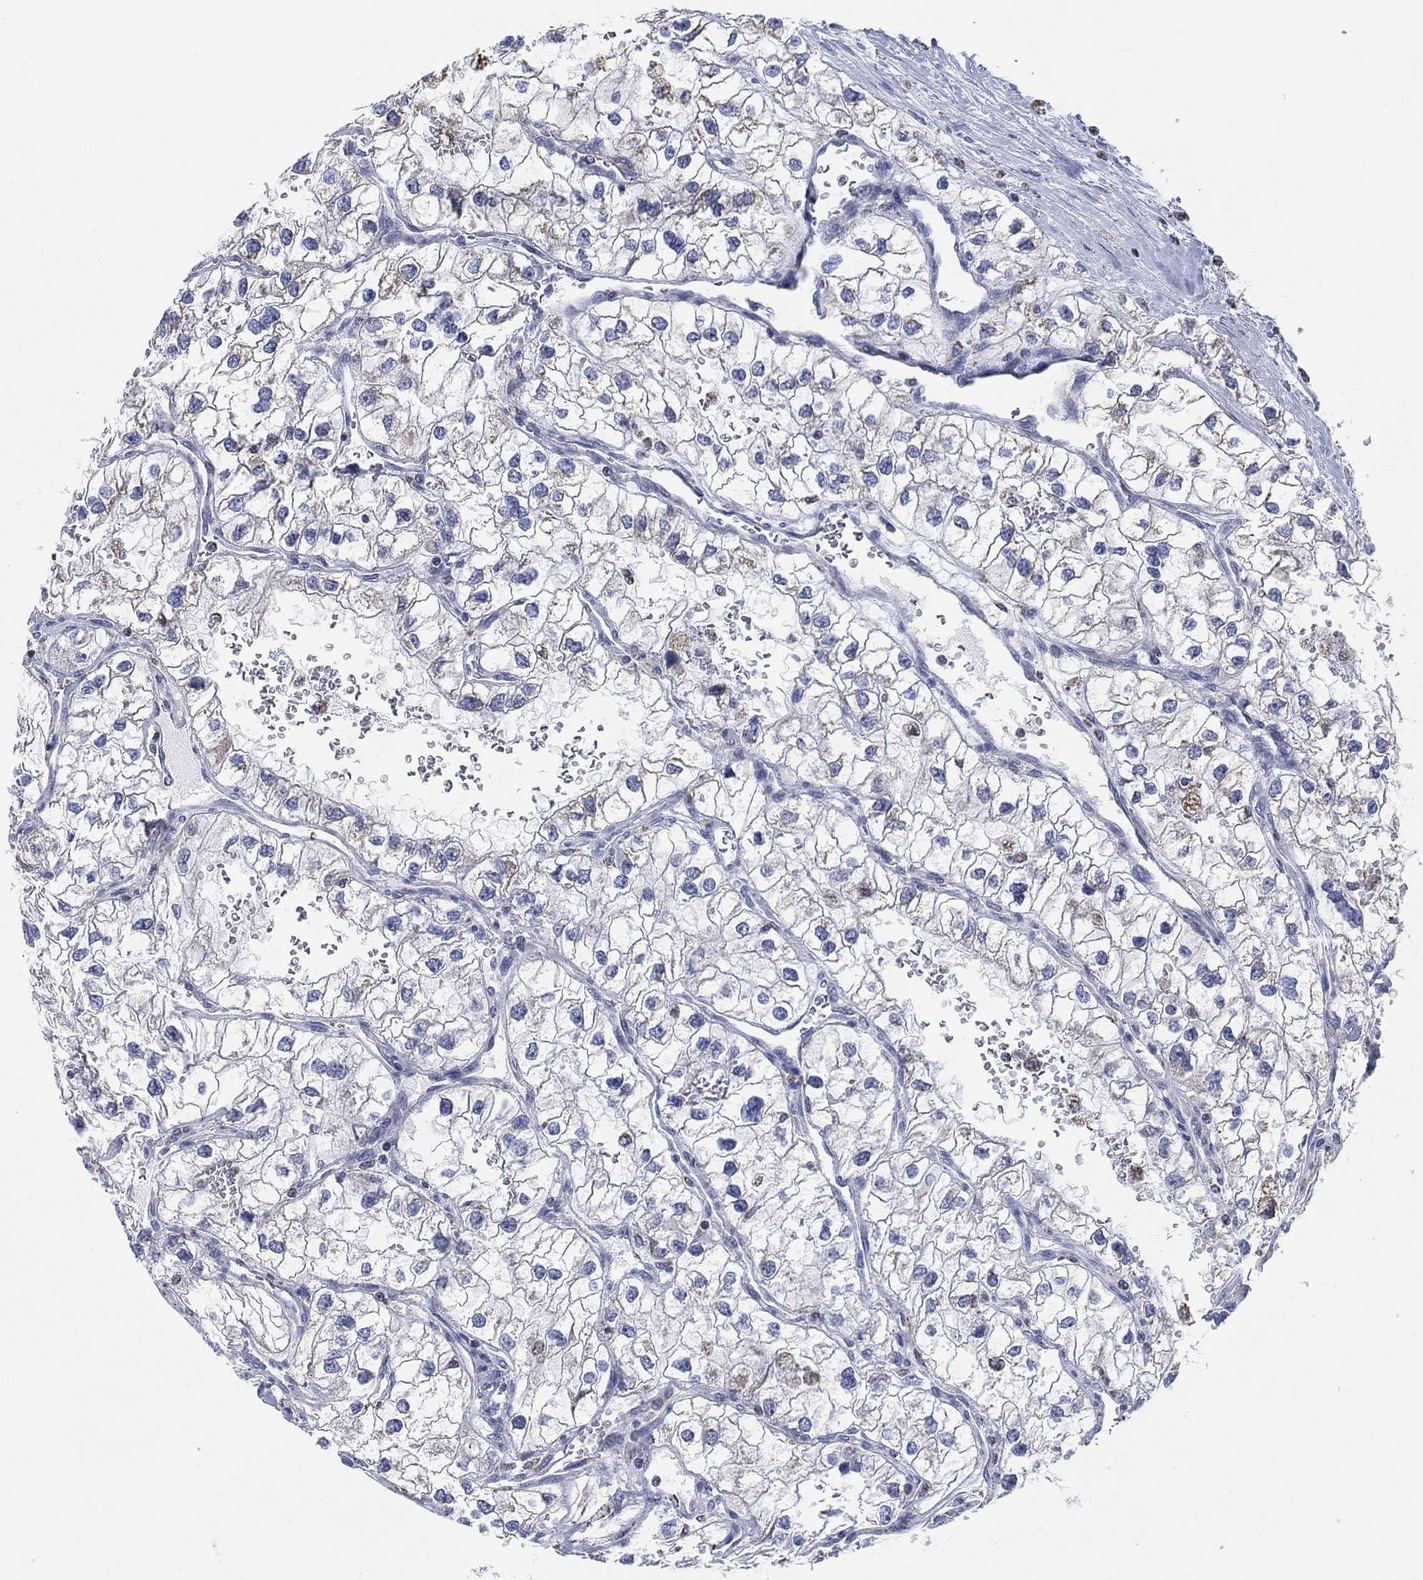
{"staining": {"intensity": "negative", "quantity": "none", "location": "none"}, "tissue": "renal cancer", "cell_type": "Tumor cells", "image_type": "cancer", "snomed": [{"axis": "morphology", "description": "Adenocarcinoma, NOS"}, {"axis": "topography", "description": "Kidney"}], "caption": "Immunohistochemistry (IHC) micrograph of neoplastic tissue: renal cancer stained with DAB reveals no significant protein expression in tumor cells. Brightfield microscopy of immunohistochemistry (IHC) stained with DAB (brown) and hematoxylin (blue), captured at high magnification.", "gene": "CFTR", "patient": {"sex": "male", "age": 59}}